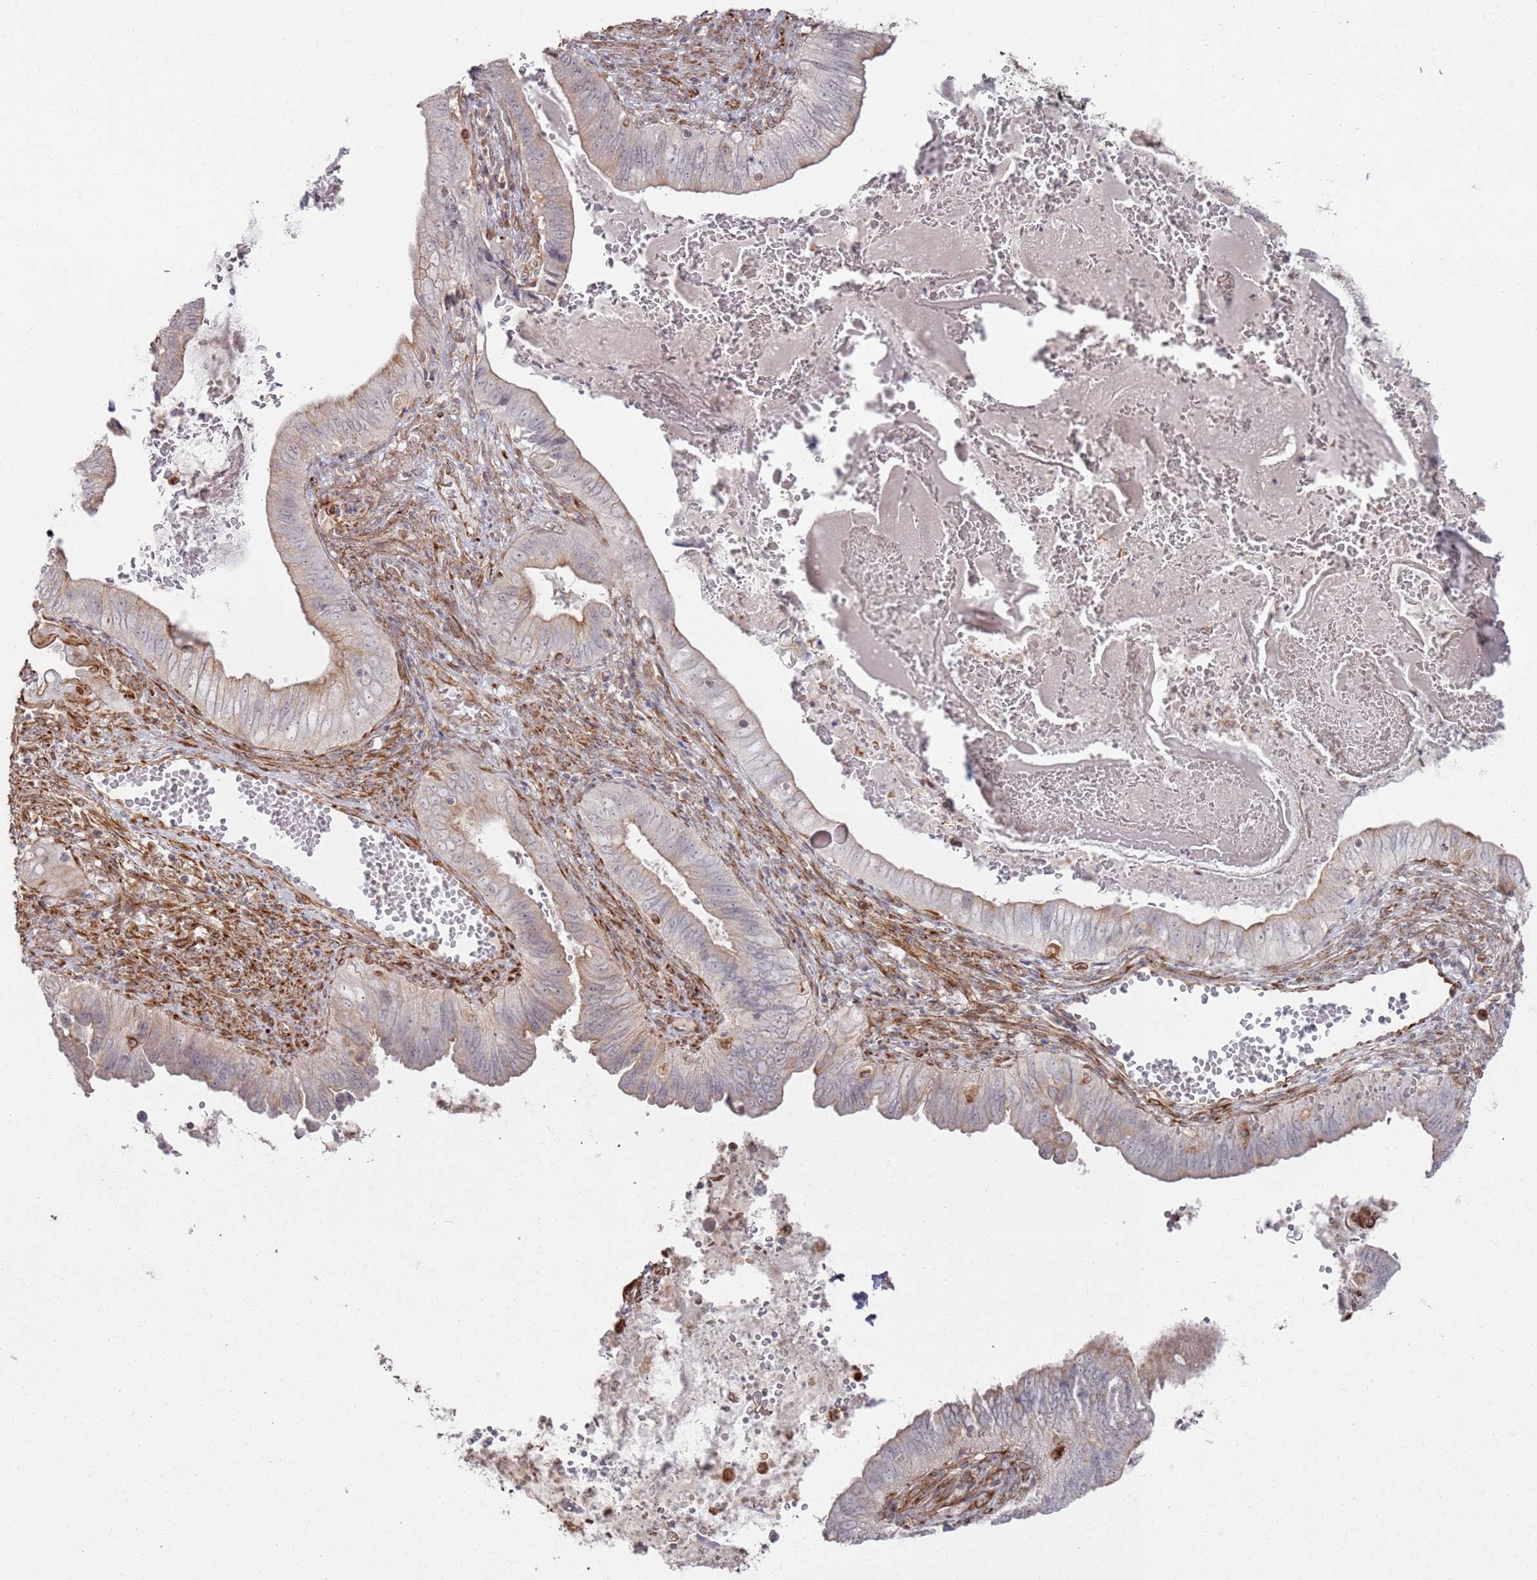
{"staining": {"intensity": "weak", "quantity": "25%-75%", "location": "cytoplasmic/membranous"}, "tissue": "cervical cancer", "cell_type": "Tumor cells", "image_type": "cancer", "snomed": [{"axis": "morphology", "description": "Adenocarcinoma, NOS"}, {"axis": "topography", "description": "Cervix"}], "caption": "Immunohistochemical staining of human cervical cancer demonstrates low levels of weak cytoplasmic/membranous expression in about 25%-75% of tumor cells.", "gene": "PHF21A", "patient": {"sex": "female", "age": 42}}